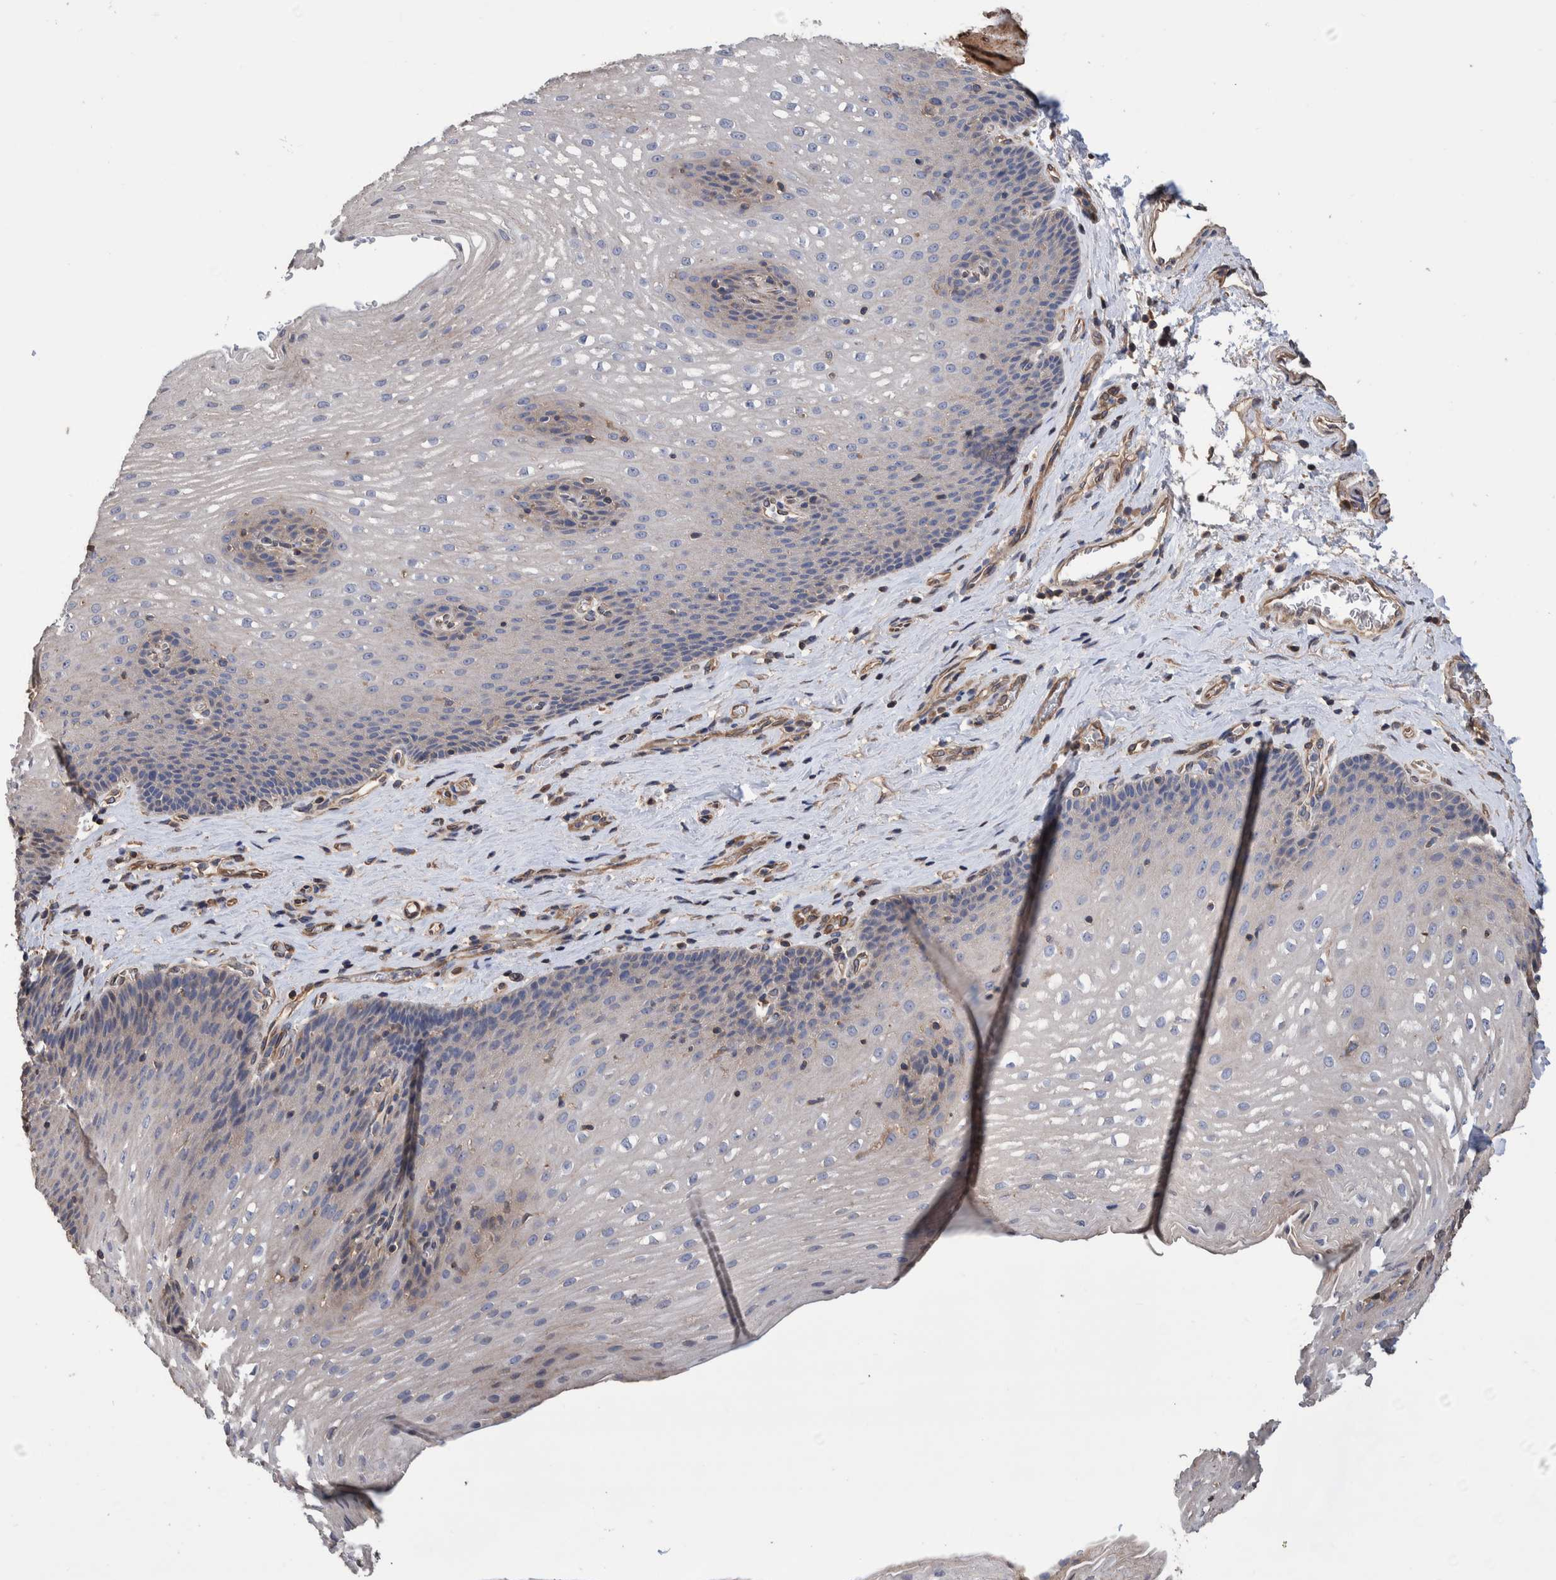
{"staining": {"intensity": "weak", "quantity": "<25%", "location": "cytoplasmic/membranous"}, "tissue": "esophagus", "cell_type": "Squamous epithelial cells", "image_type": "normal", "snomed": [{"axis": "morphology", "description": "Normal tissue, NOS"}, {"axis": "topography", "description": "Esophagus"}], "caption": "IHC micrograph of normal esophagus: esophagus stained with DAB (3,3'-diaminobenzidine) reveals no significant protein positivity in squamous epithelial cells.", "gene": "SLC45A4", "patient": {"sex": "male", "age": 48}}